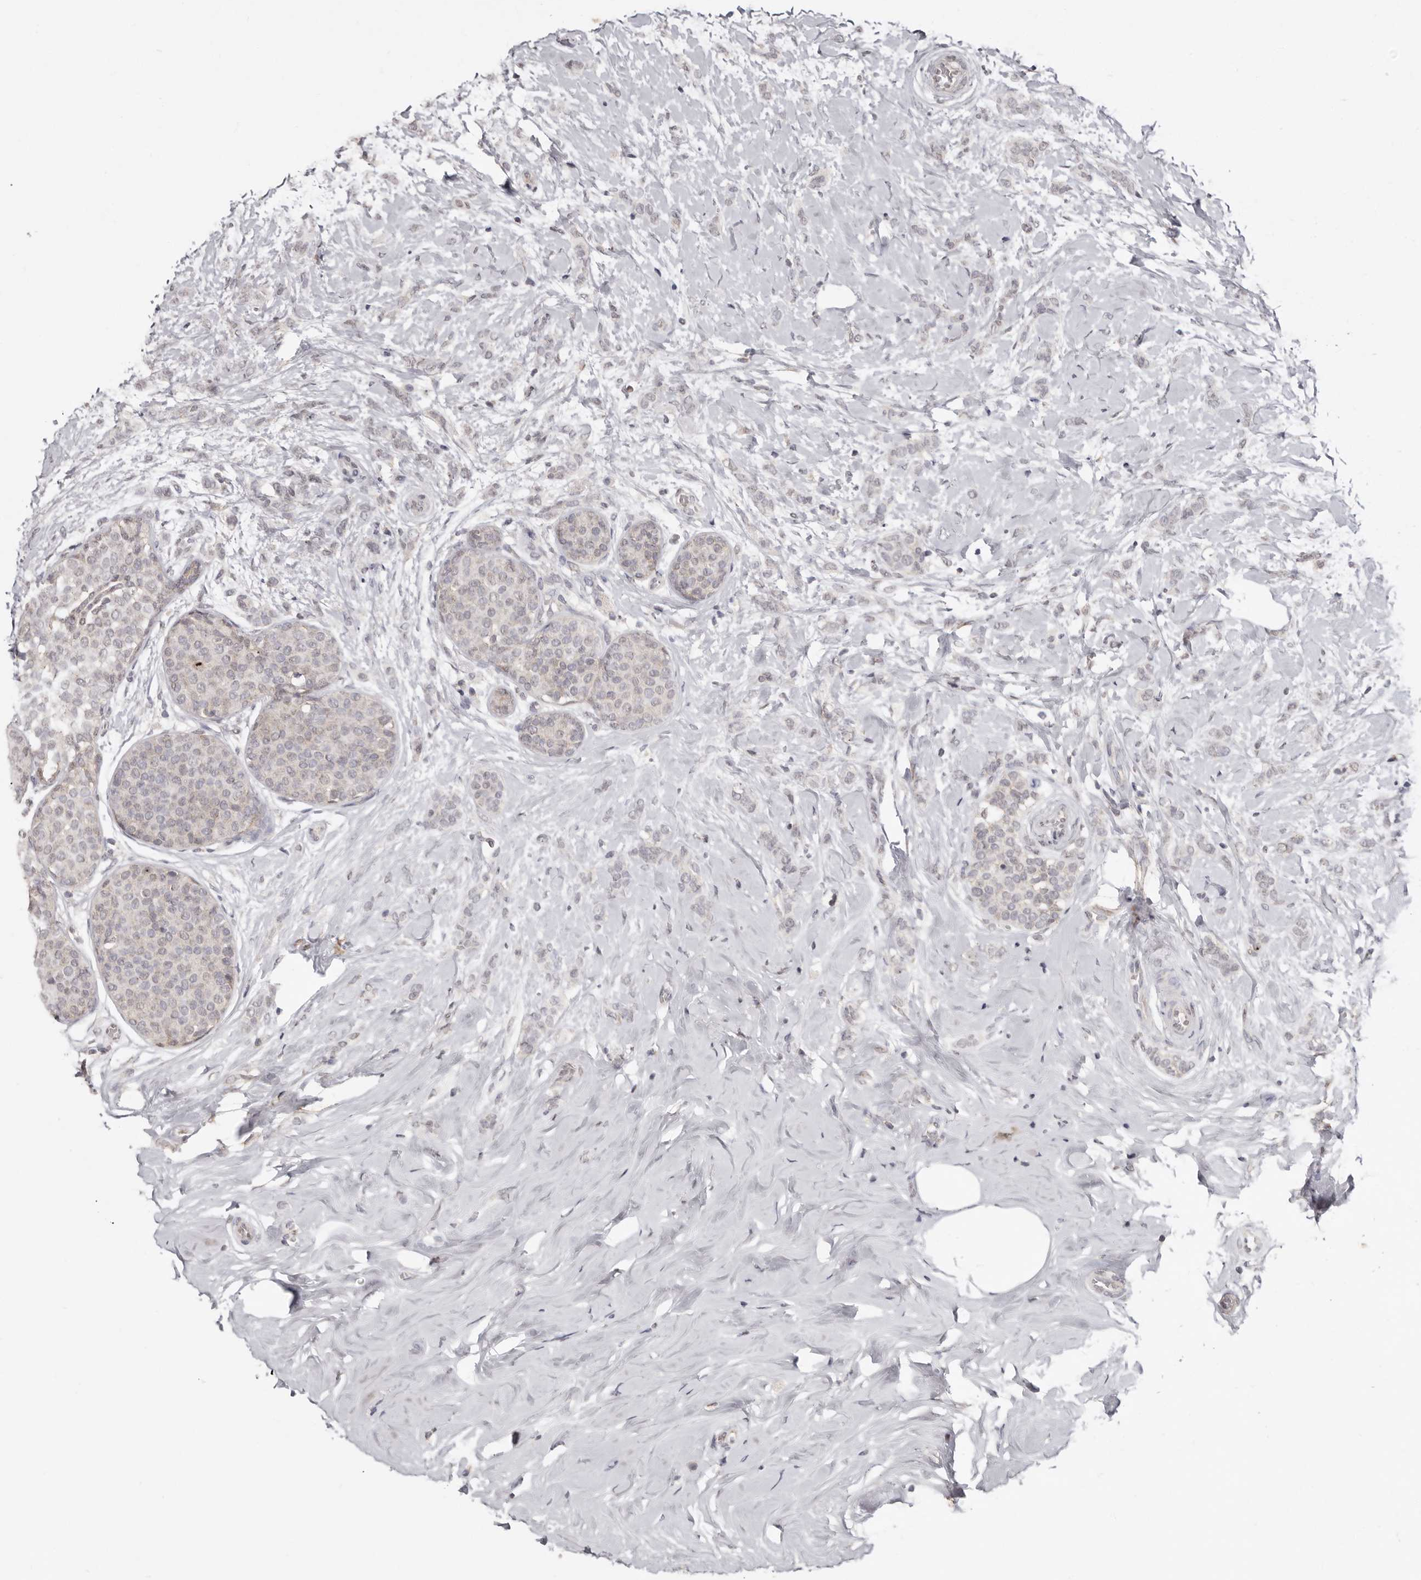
{"staining": {"intensity": "negative", "quantity": "none", "location": "none"}, "tissue": "breast cancer", "cell_type": "Tumor cells", "image_type": "cancer", "snomed": [{"axis": "morphology", "description": "Lobular carcinoma, in situ"}, {"axis": "morphology", "description": "Lobular carcinoma"}, {"axis": "topography", "description": "Breast"}], "caption": "The IHC photomicrograph has no significant expression in tumor cells of lobular carcinoma (breast) tissue.", "gene": "LINGO2", "patient": {"sex": "female", "age": 41}}